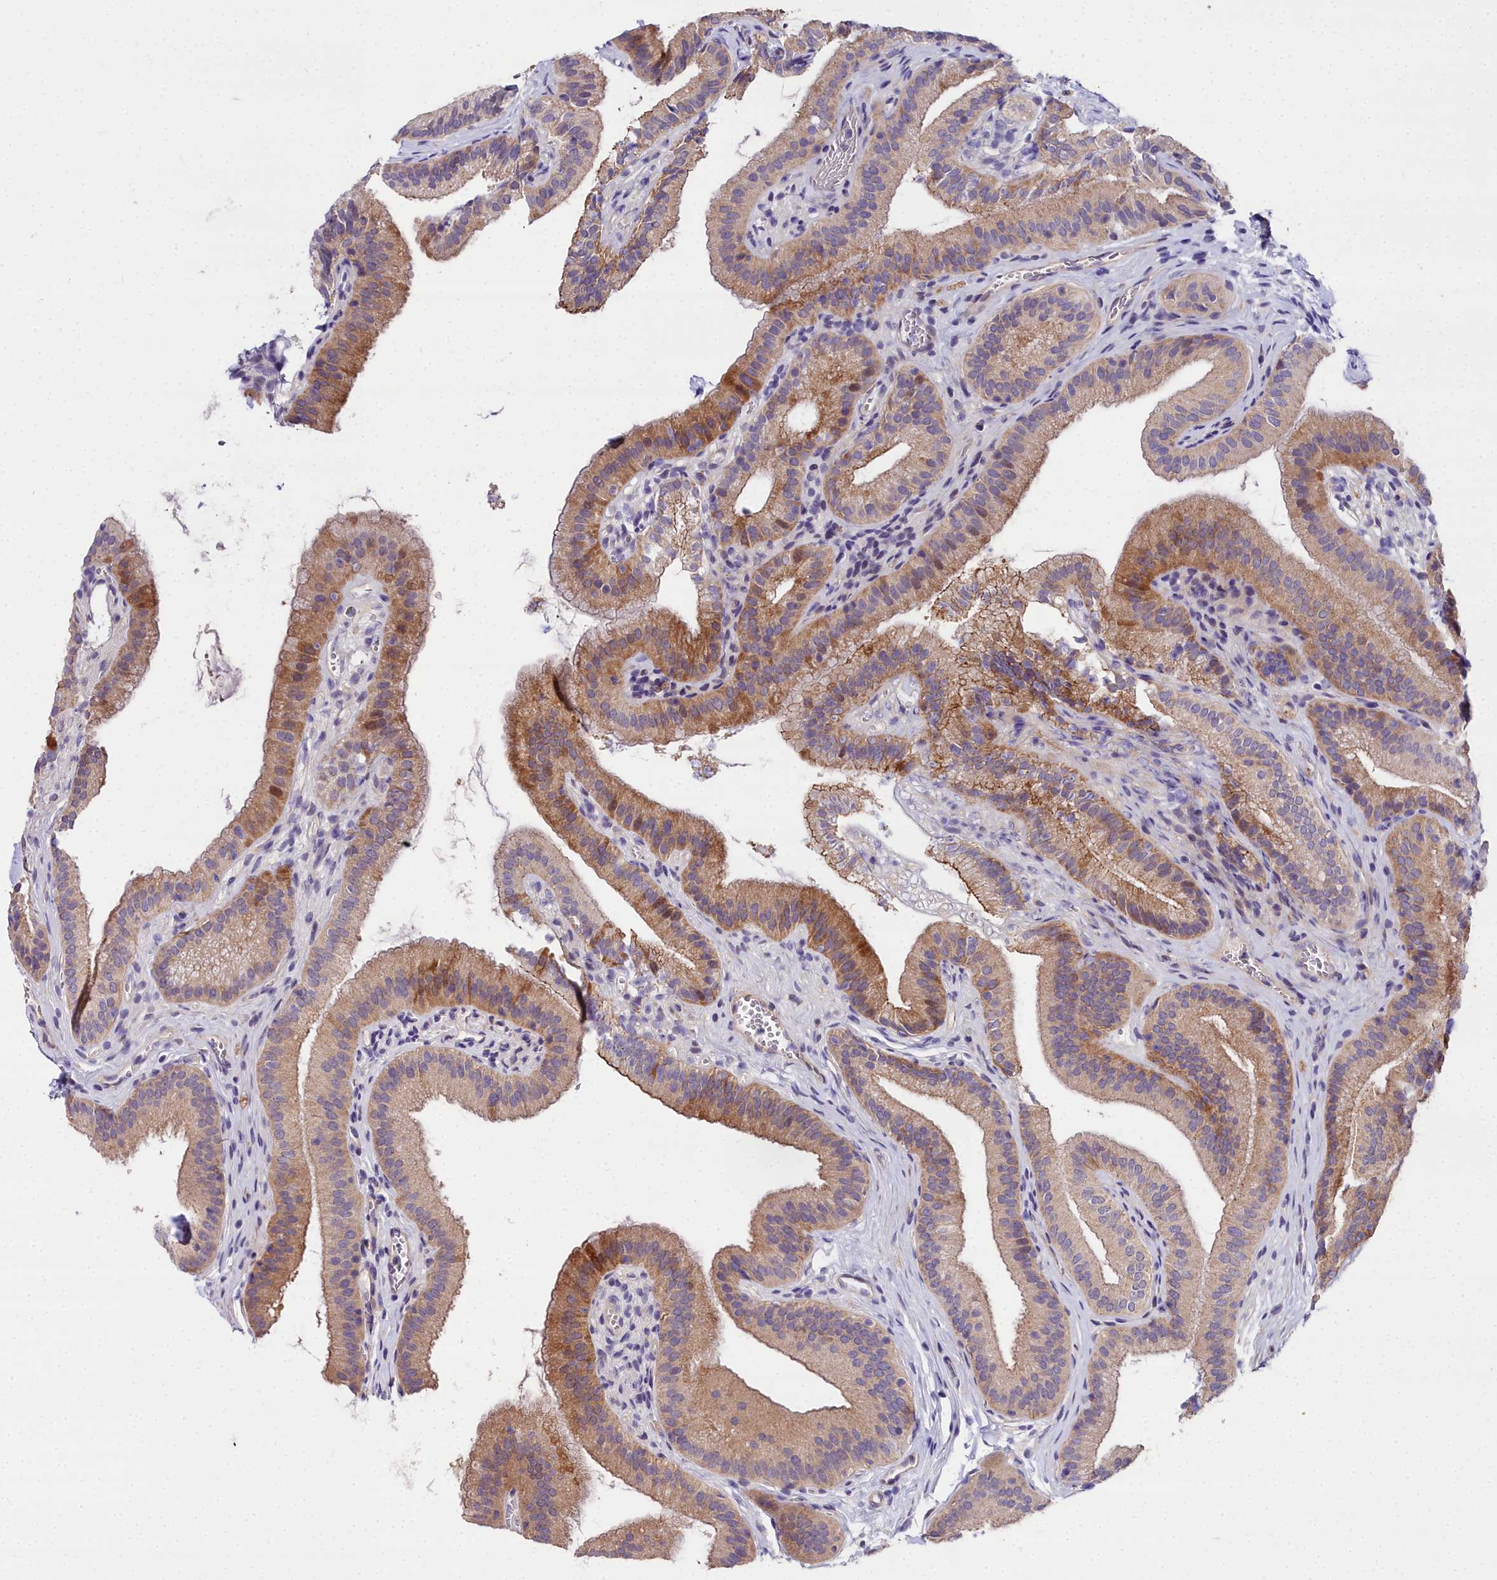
{"staining": {"intensity": "moderate", "quantity": ">75%", "location": "cytoplasmic/membranous"}, "tissue": "gallbladder", "cell_type": "Glandular cells", "image_type": "normal", "snomed": [{"axis": "morphology", "description": "Normal tissue, NOS"}, {"axis": "topography", "description": "Gallbladder"}], "caption": "Immunohistochemical staining of unremarkable gallbladder shows >75% levels of moderate cytoplasmic/membranous protein positivity in about >75% of glandular cells.", "gene": "NT5M", "patient": {"sex": "female", "age": 54}}